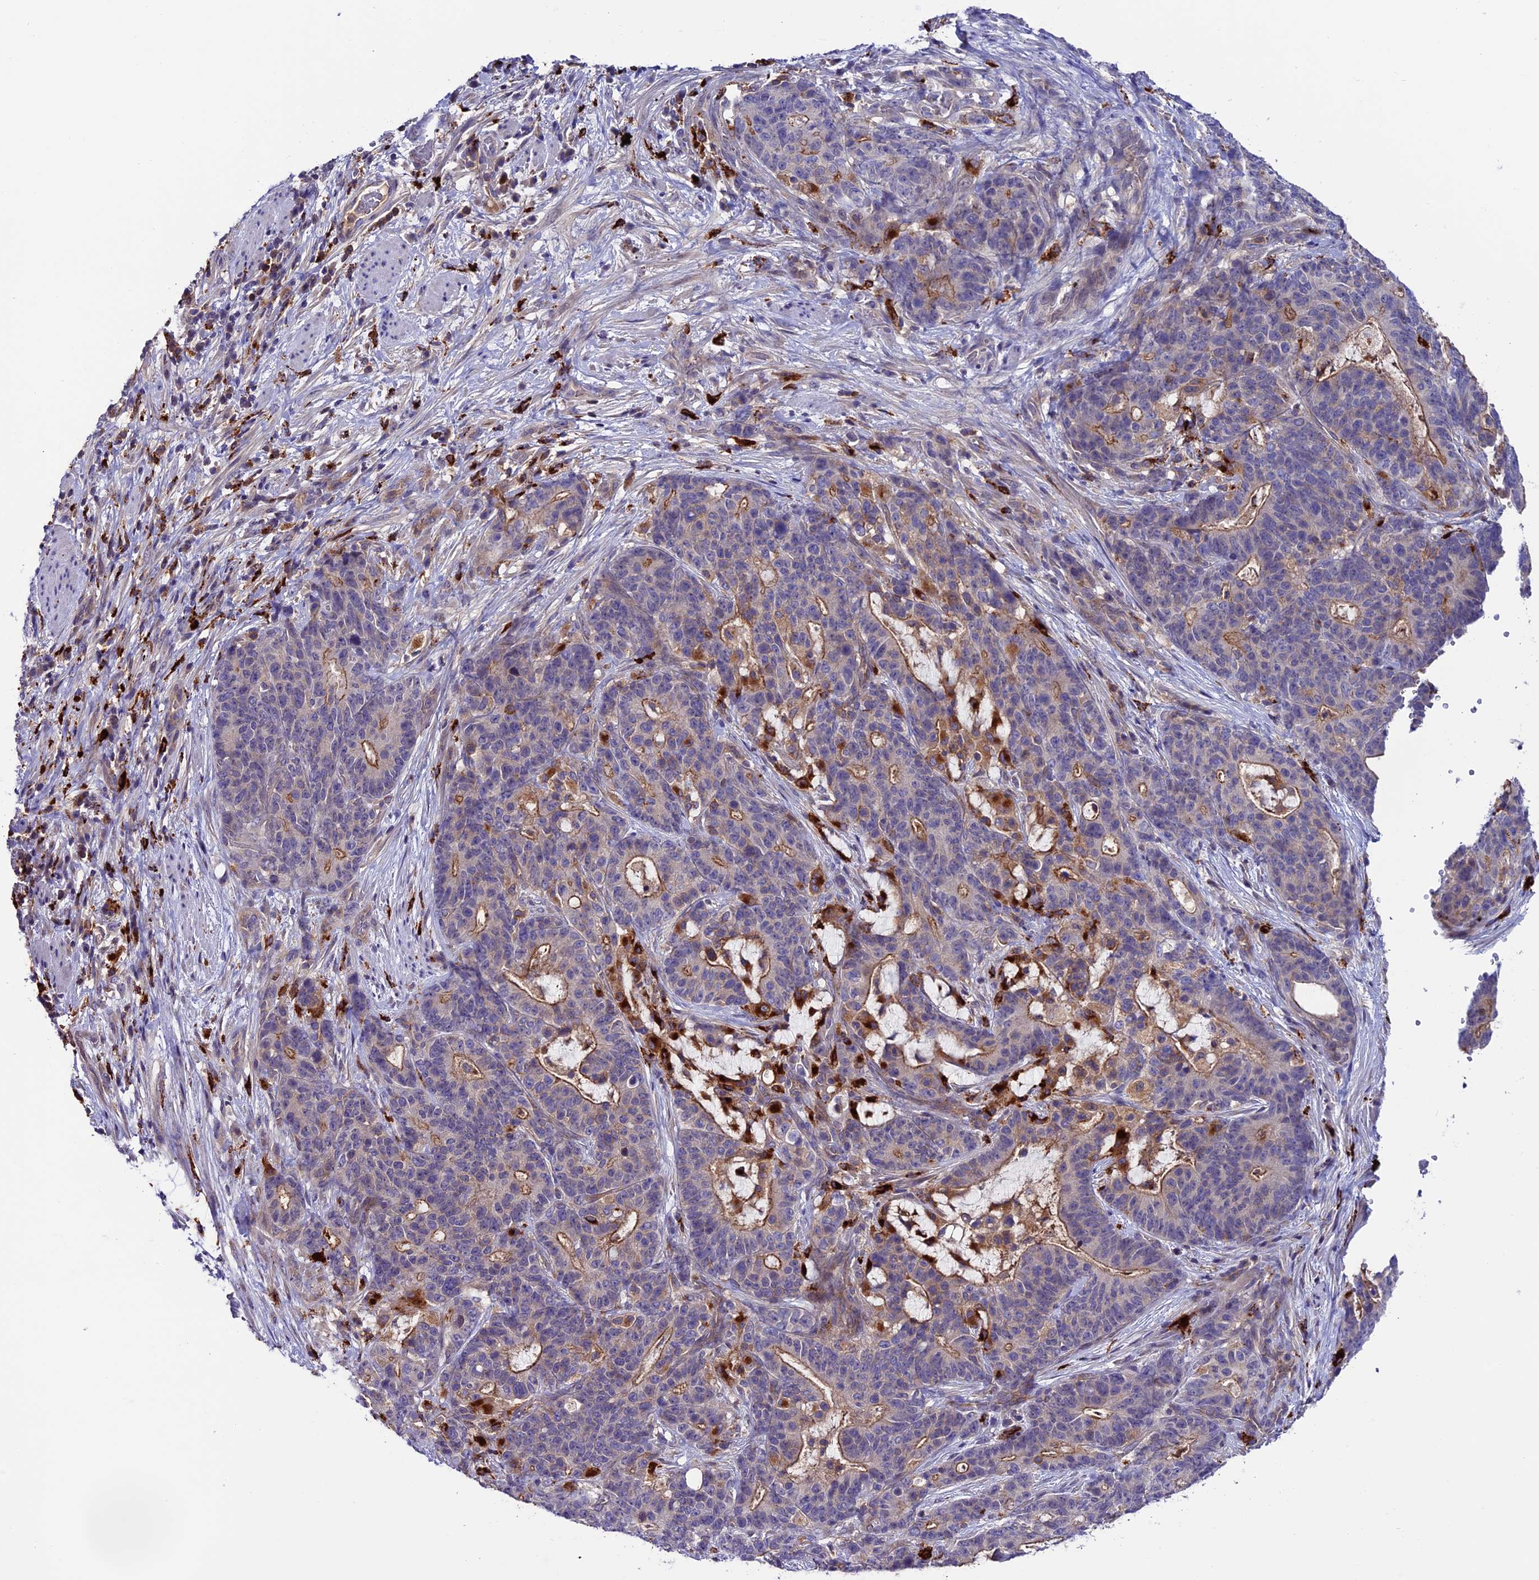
{"staining": {"intensity": "moderate", "quantity": "25%-75%", "location": "cytoplasmic/membranous"}, "tissue": "stomach cancer", "cell_type": "Tumor cells", "image_type": "cancer", "snomed": [{"axis": "morphology", "description": "Normal tissue, NOS"}, {"axis": "morphology", "description": "Adenocarcinoma, NOS"}, {"axis": "topography", "description": "Stomach"}], "caption": "Moderate cytoplasmic/membranous expression for a protein is appreciated in approximately 25%-75% of tumor cells of stomach cancer using IHC.", "gene": "ARHGEF18", "patient": {"sex": "female", "age": 64}}